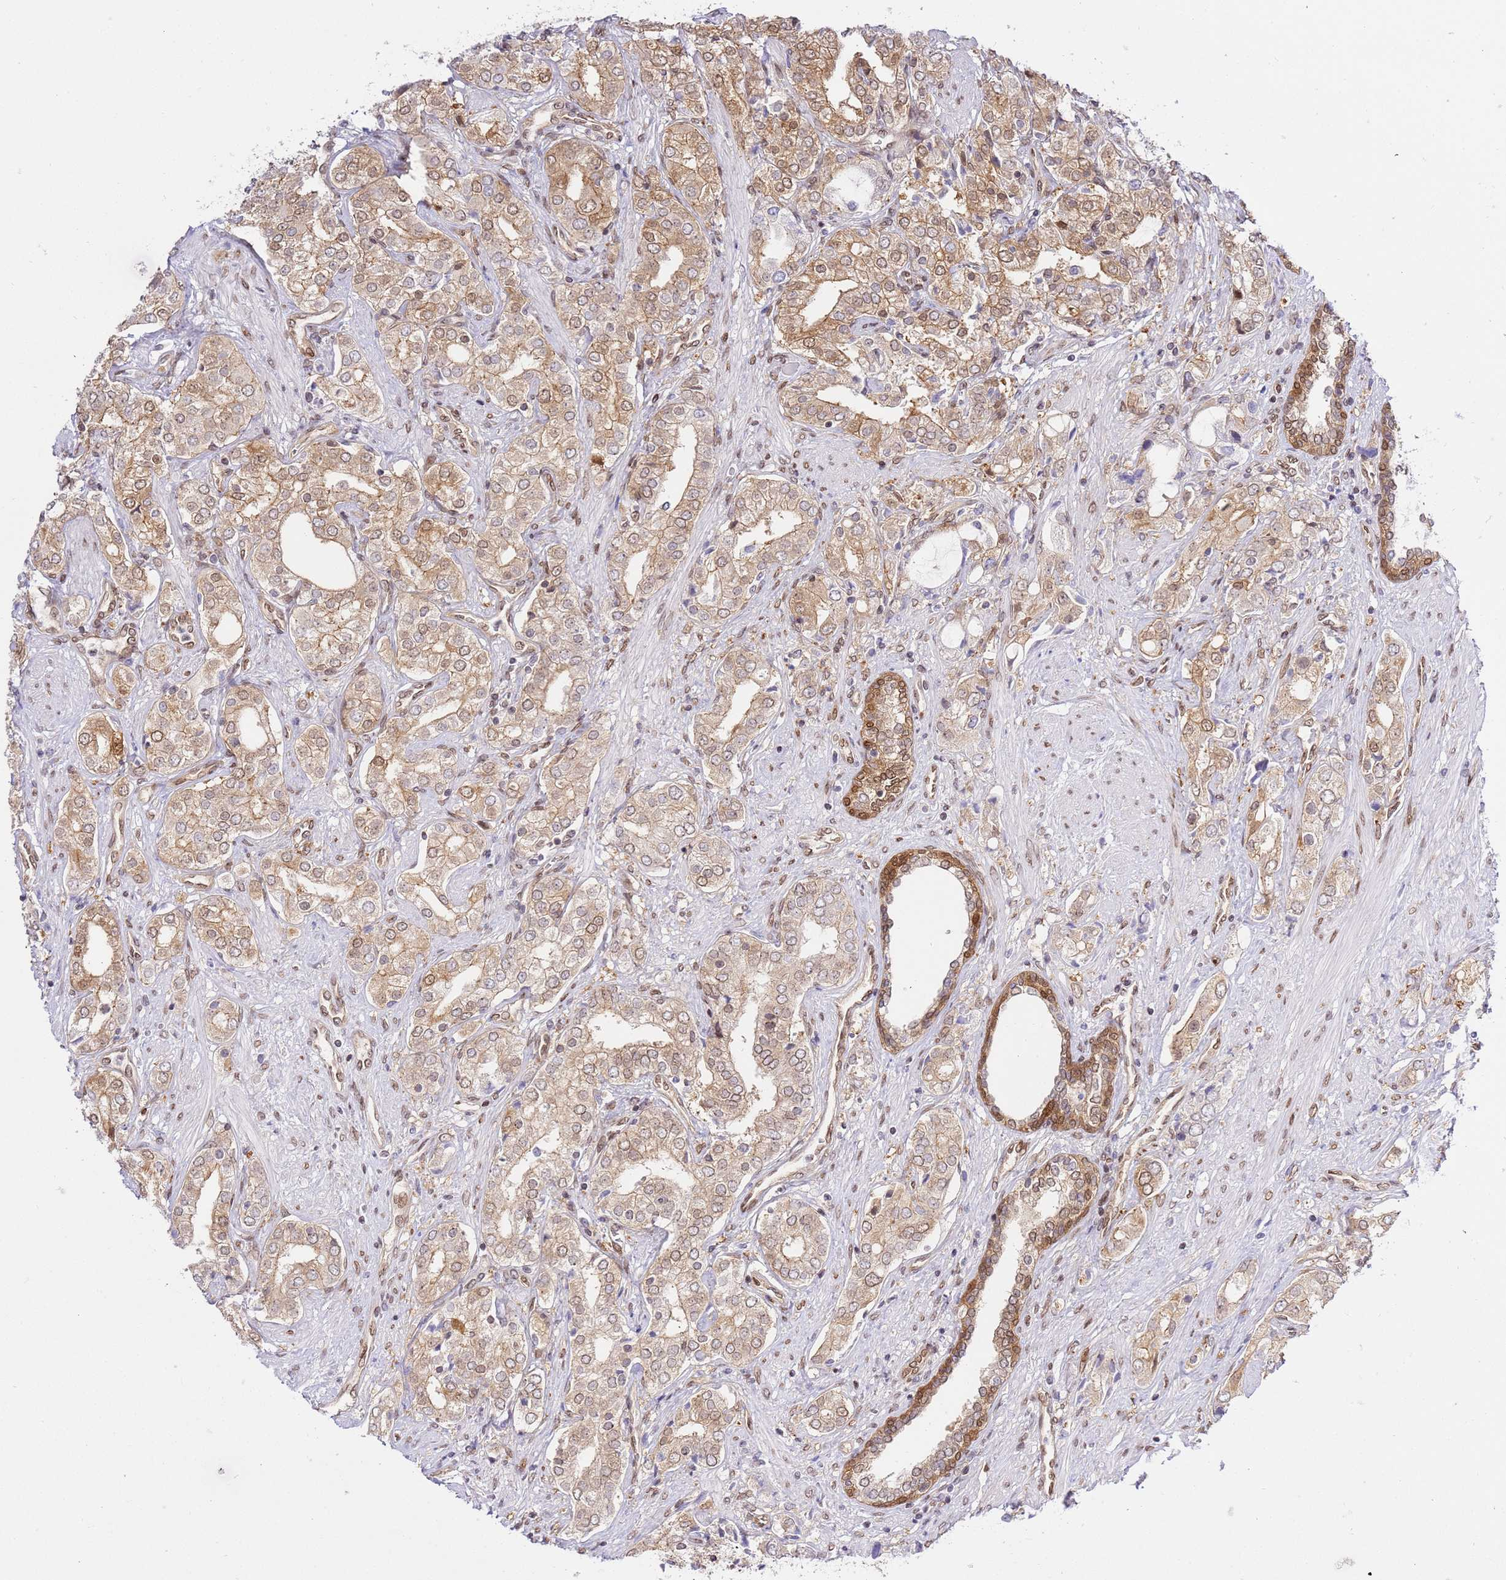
{"staining": {"intensity": "weak", "quantity": ">75%", "location": "cytoplasmic/membranous,nuclear"}, "tissue": "prostate cancer", "cell_type": "Tumor cells", "image_type": "cancer", "snomed": [{"axis": "morphology", "description": "Adenocarcinoma, High grade"}, {"axis": "topography", "description": "Prostate"}], "caption": "Human prostate cancer (adenocarcinoma (high-grade)) stained for a protein (brown) exhibits weak cytoplasmic/membranous and nuclear positive staining in about >75% of tumor cells.", "gene": "TRIM37", "patient": {"sex": "male", "age": 71}}